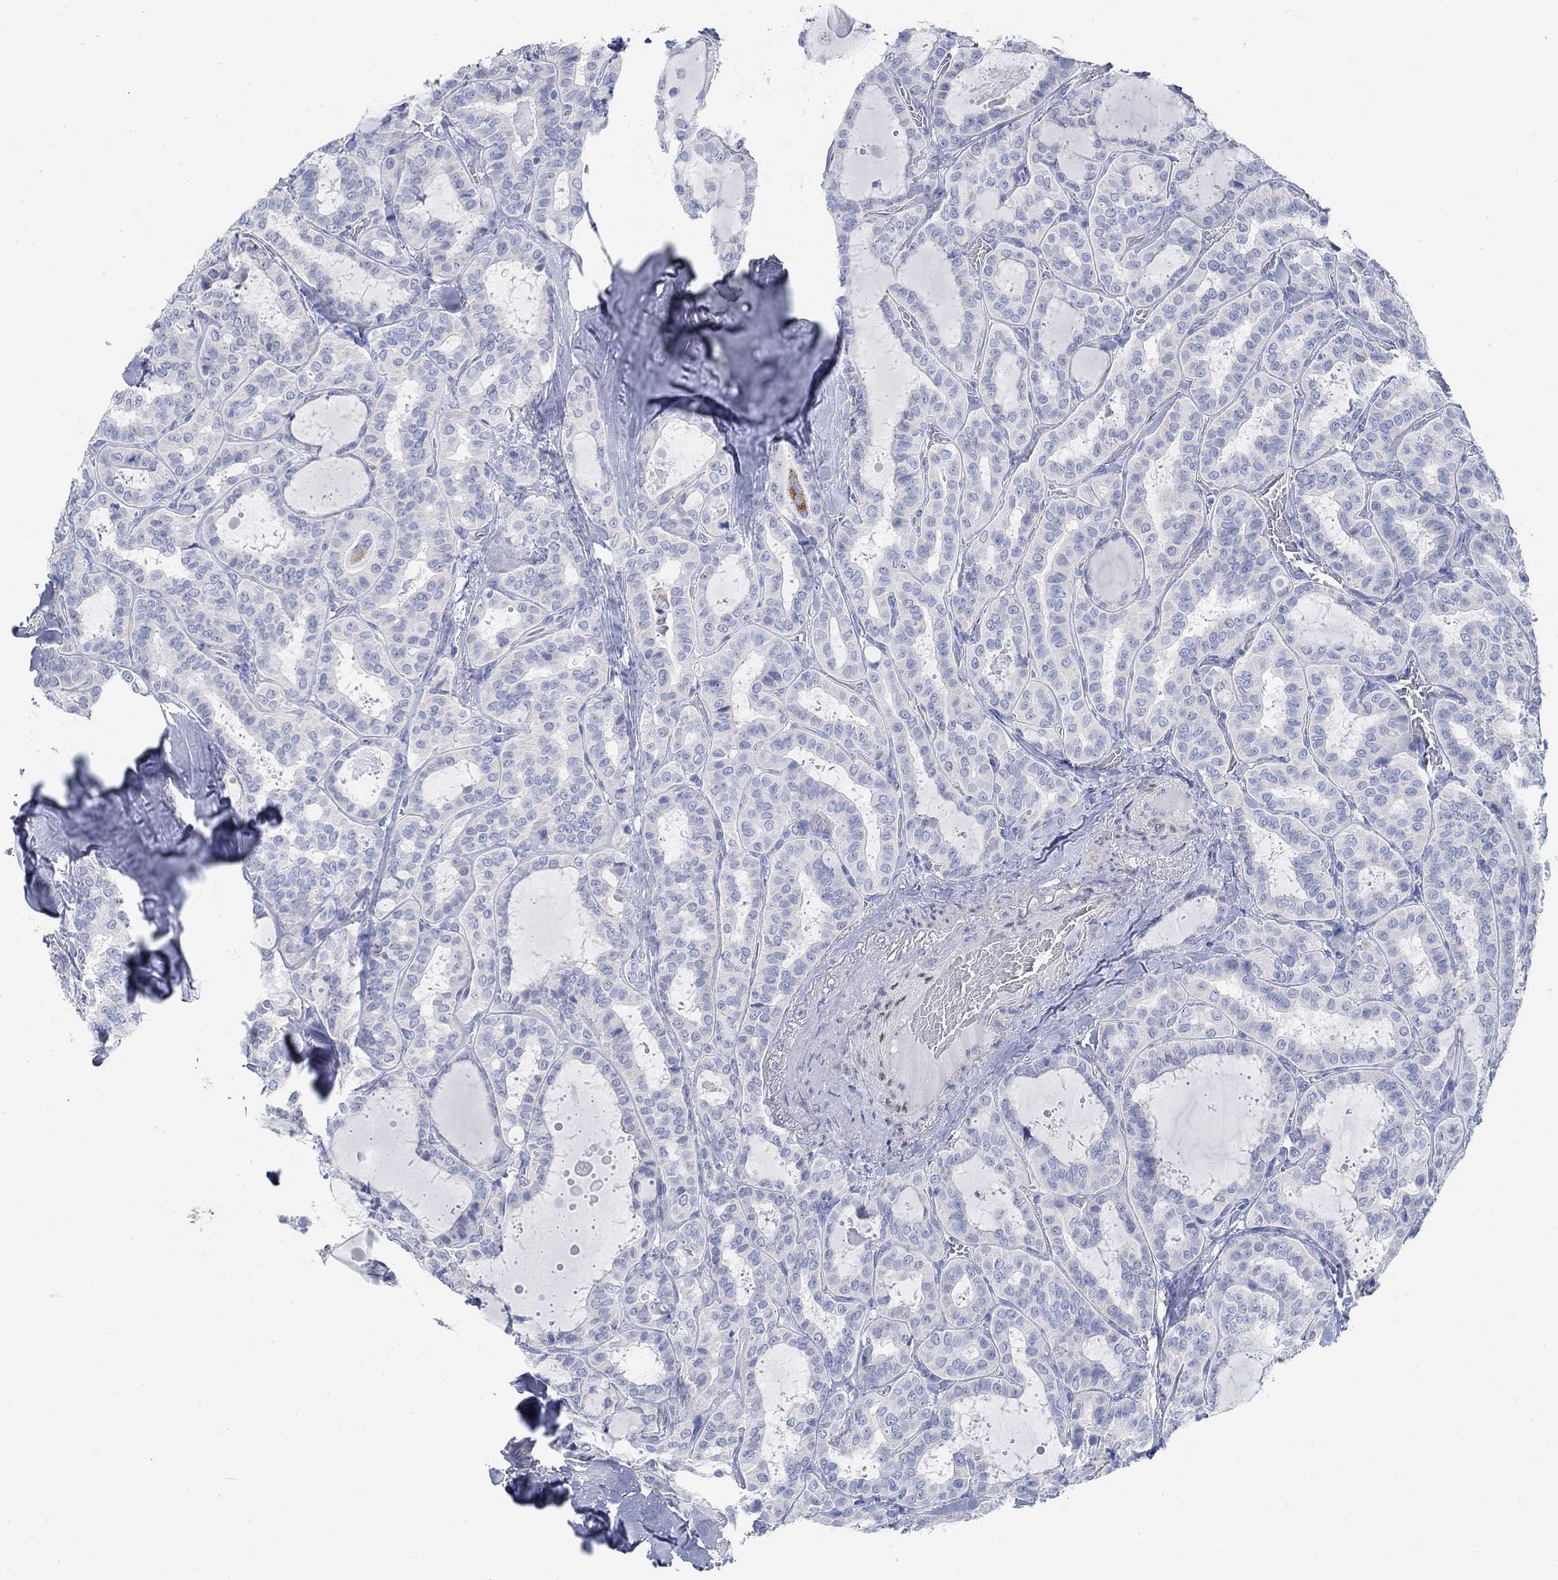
{"staining": {"intensity": "negative", "quantity": "none", "location": "none"}, "tissue": "thyroid cancer", "cell_type": "Tumor cells", "image_type": "cancer", "snomed": [{"axis": "morphology", "description": "Papillary adenocarcinoma, NOS"}, {"axis": "topography", "description": "Thyroid gland"}], "caption": "IHC image of human thyroid cancer stained for a protein (brown), which reveals no expression in tumor cells. The staining was performed using DAB to visualize the protein expression in brown, while the nuclei were stained in blue with hematoxylin (Magnification: 20x).", "gene": "RBM20", "patient": {"sex": "female", "age": 39}}